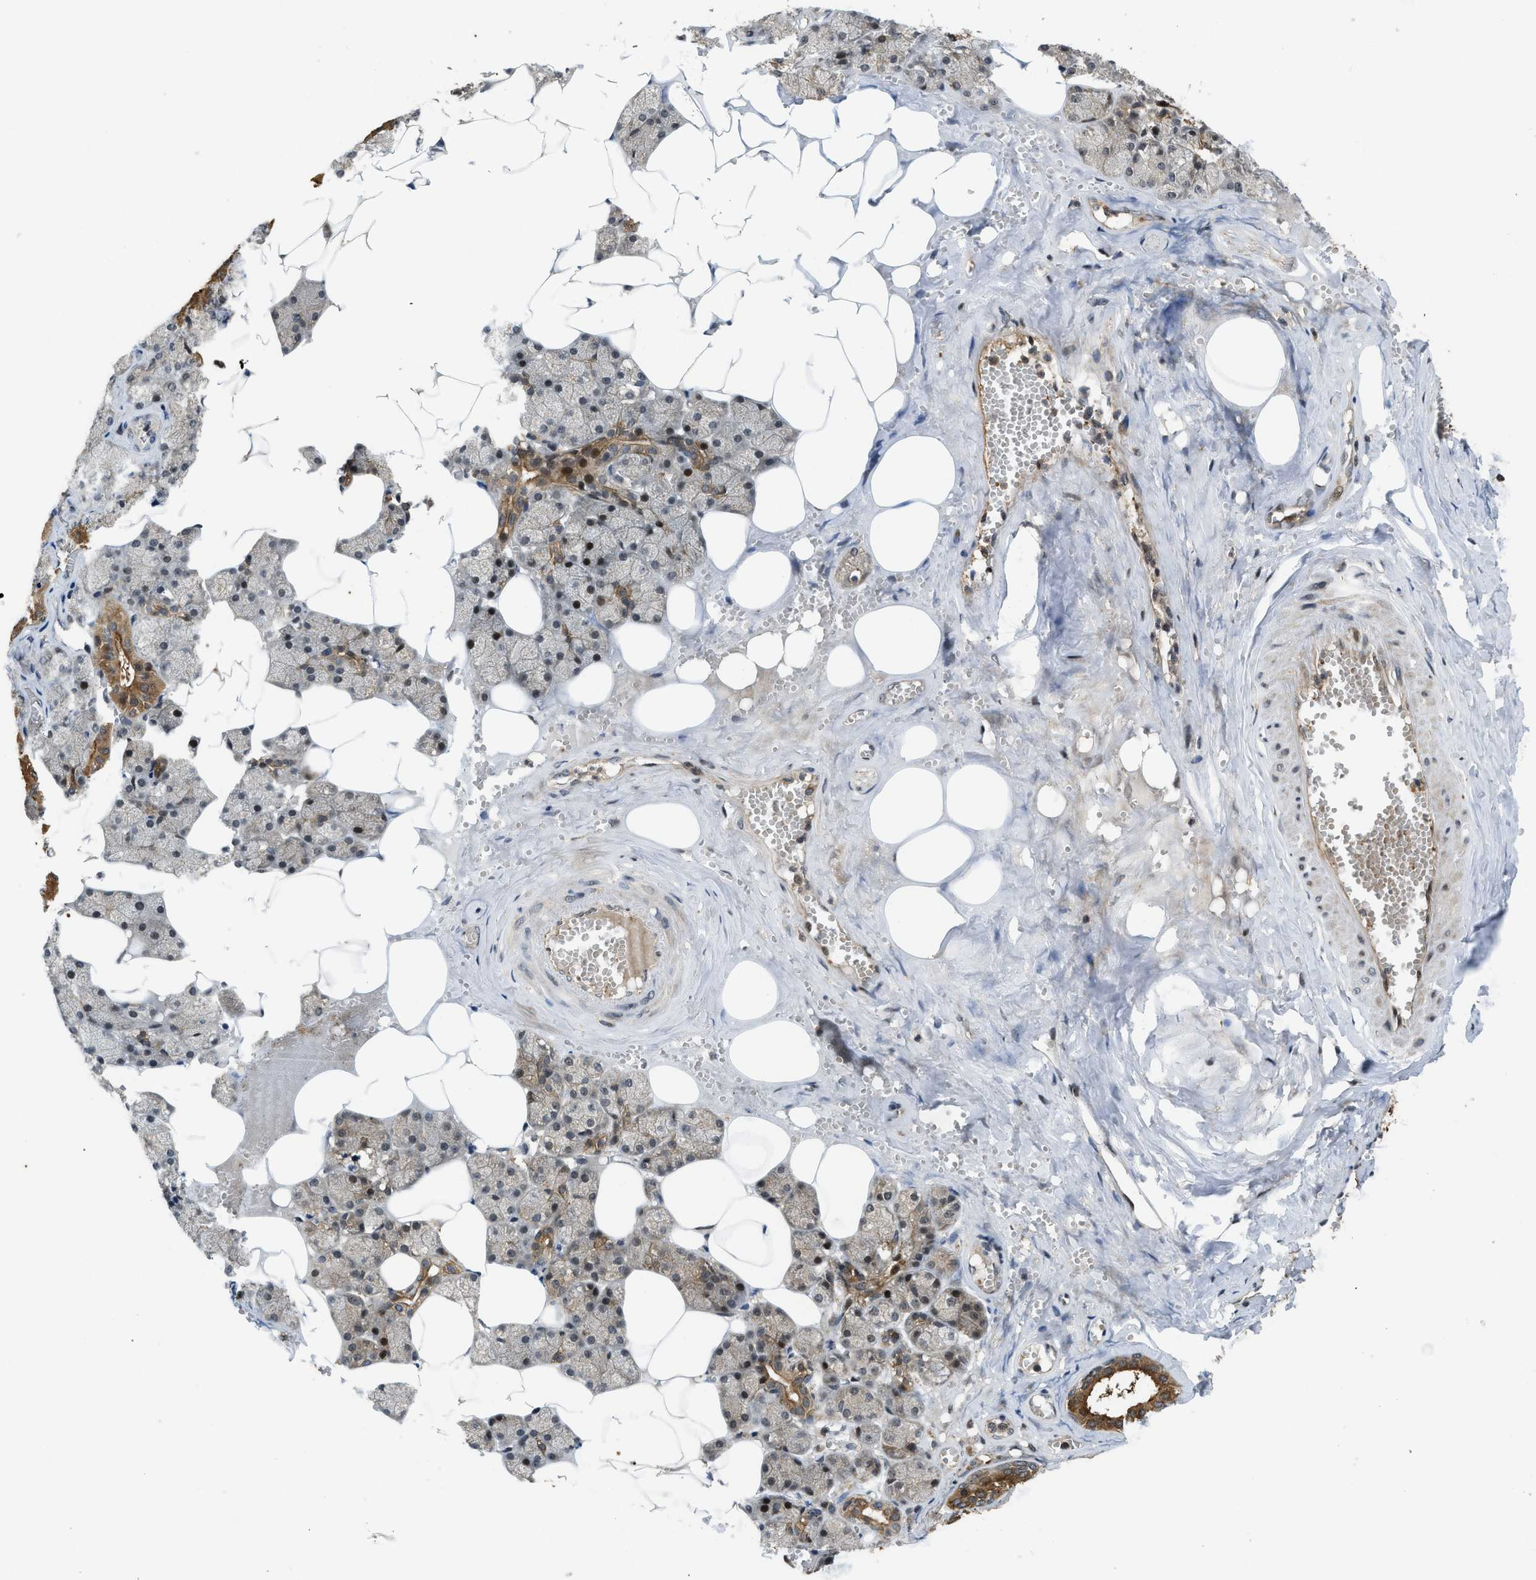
{"staining": {"intensity": "strong", "quantity": "25%-75%", "location": "cytoplasmic/membranous,nuclear"}, "tissue": "salivary gland", "cell_type": "Glandular cells", "image_type": "normal", "snomed": [{"axis": "morphology", "description": "Normal tissue, NOS"}, {"axis": "topography", "description": "Salivary gland"}], "caption": "Immunohistochemistry (DAB (3,3'-diaminobenzidine)) staining of benign human salivary gland demonstrates strong cytoplasmic/membranous,nuclear protein positivity in approximately 25%-75% of glandular cells.", "gene": "DNAJC28", "patient": {"sex": "male", "age": 62}}